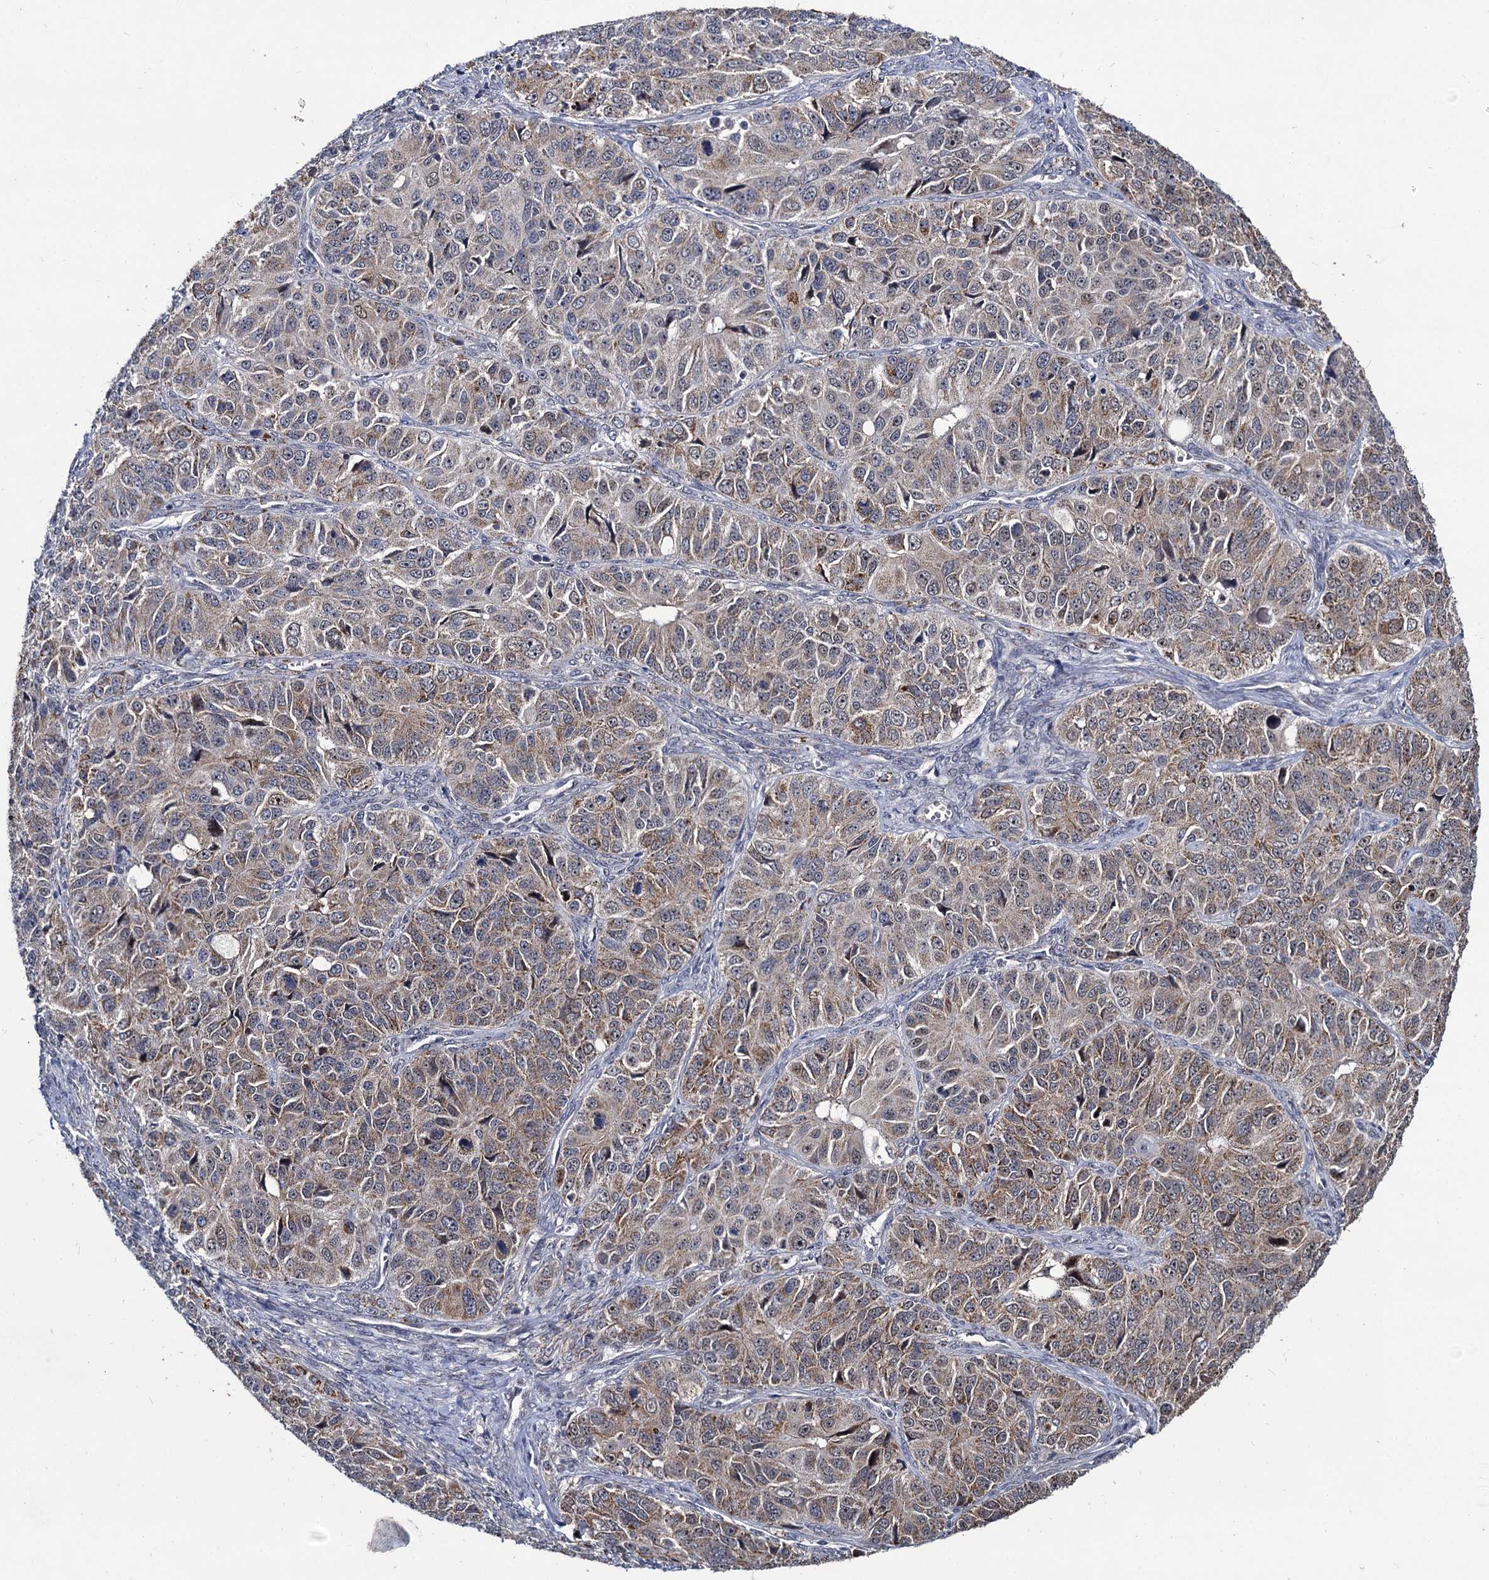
{"staining": {"intensity": "moderate", "quantity": "25%-75%", "location": "cytoplasmic/membranous,nuclear"}, "tissue": "ovarian cancer", "cell_type": "Tumor cells", "image_type": "cancer", "snomed": [{"axis": "morphology", "description": "Carcinoma, endometroid"}, {"axis": "topography", "description": "Ovary"}], "caption": "Protein analysis of ovarian endometroid carcinoma tissue reveals moderate cytoplasmic/membranous and nuclear positivity in approximately 25%-75% of tumor cells.", "gene": "RPUSD4", "patient": {"sex": "female", "age": 51}}